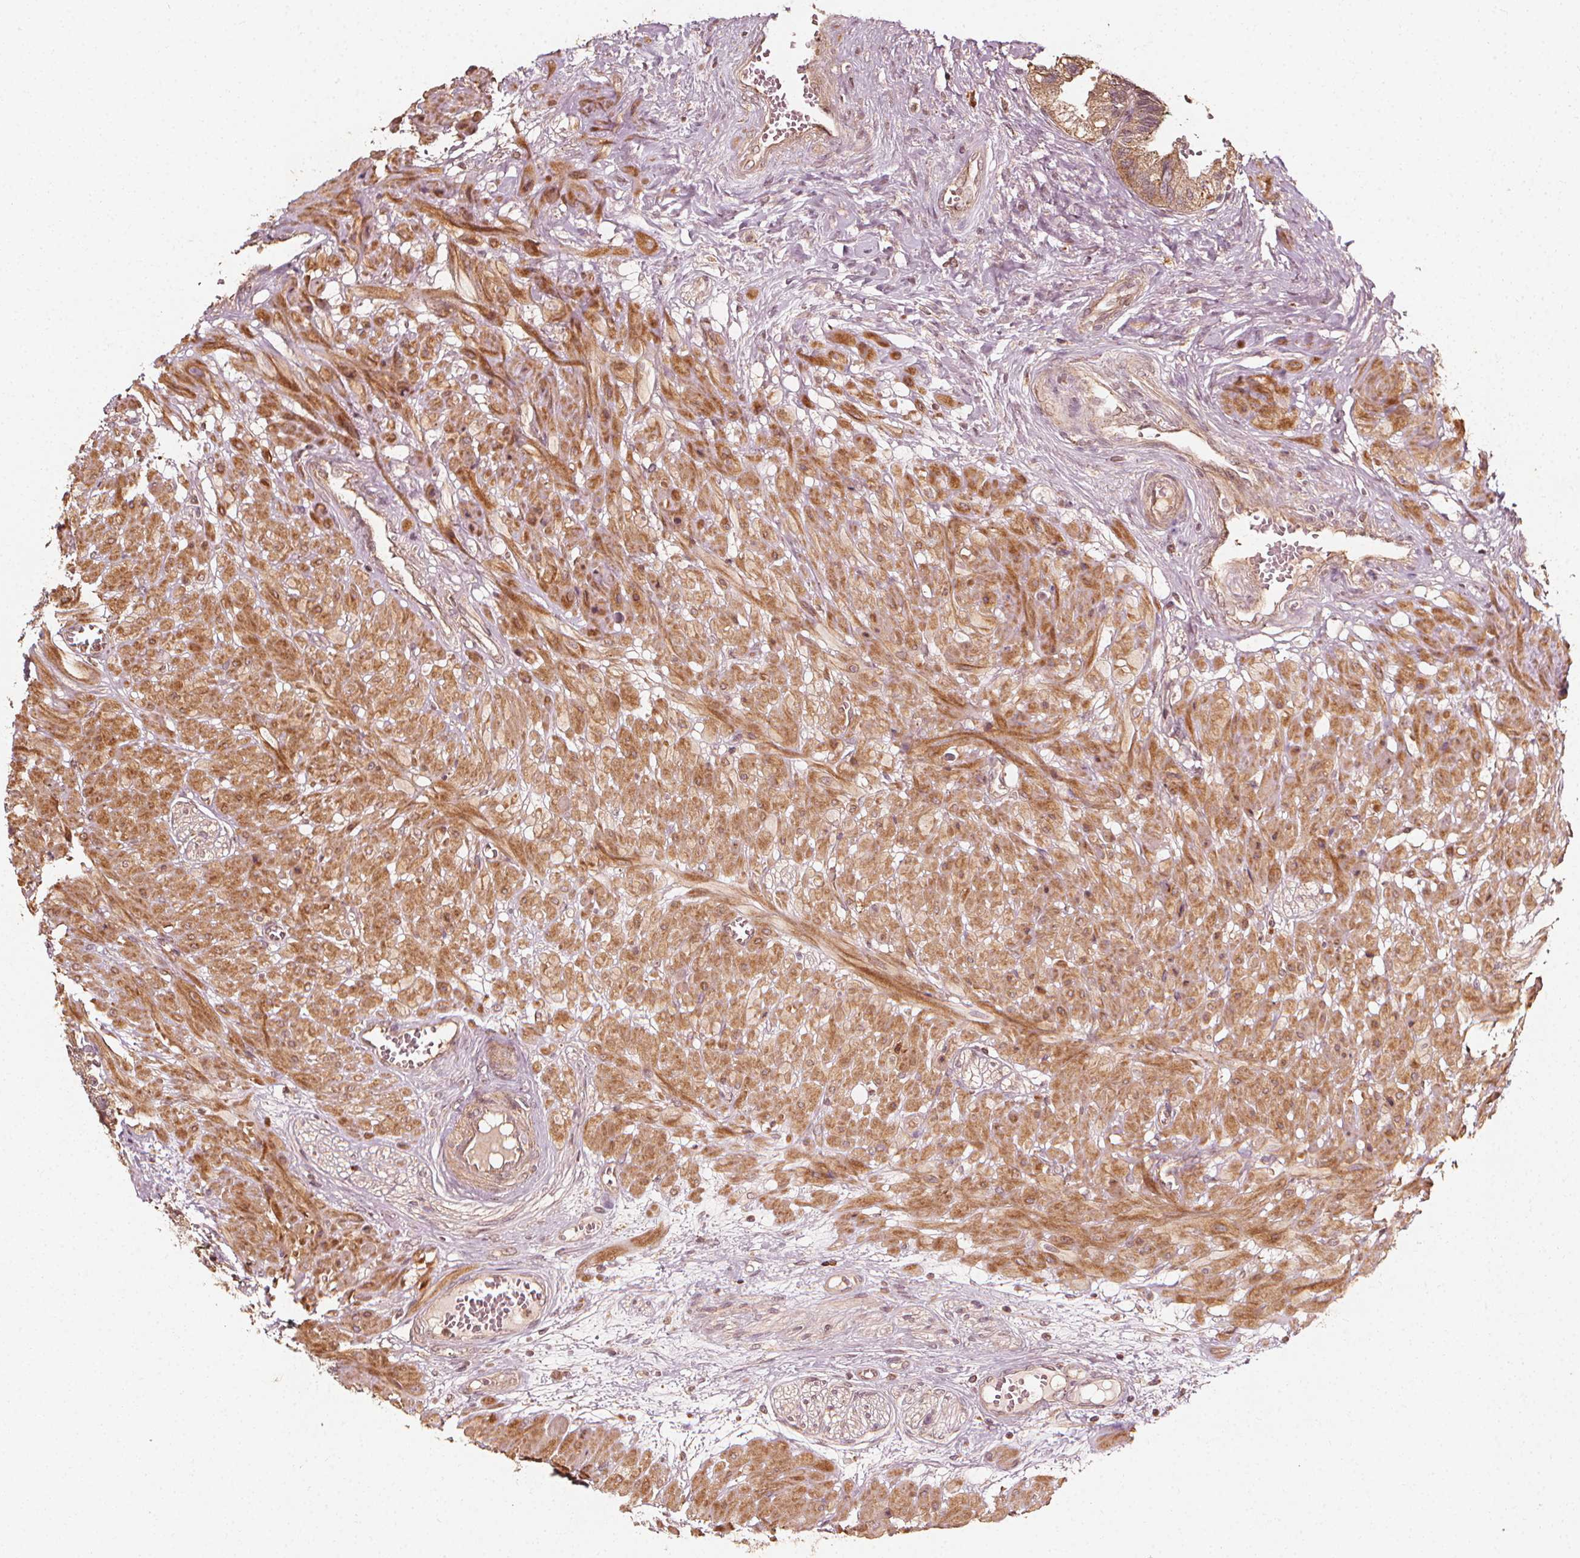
{"staining": {"intensity": "weak", "quantity": ">75%", "location": "cytoplasmic/membranous"}, "tissue": "prostate cancer", "cell_type": "Tumor cells", "image_type": "cancer", "snomed": [{"axis": "morphology", "description": "Adenocarcinoma, High grade"}, {"axis": "topography", "description": "Prostate"}], "caption": "IHC photomicrograph of neoplastic tissue: high-grade adenocarcinoma (prostate) stained using immunohistochemistry shows low levels of weak protein expression localized specifically in the cytoplasmic/membranous of tumor cells, appearing as a cytoplasmic/membranous brown color.", "gene": "NPC1", "patient": {"sex": "male", "age": 71}}